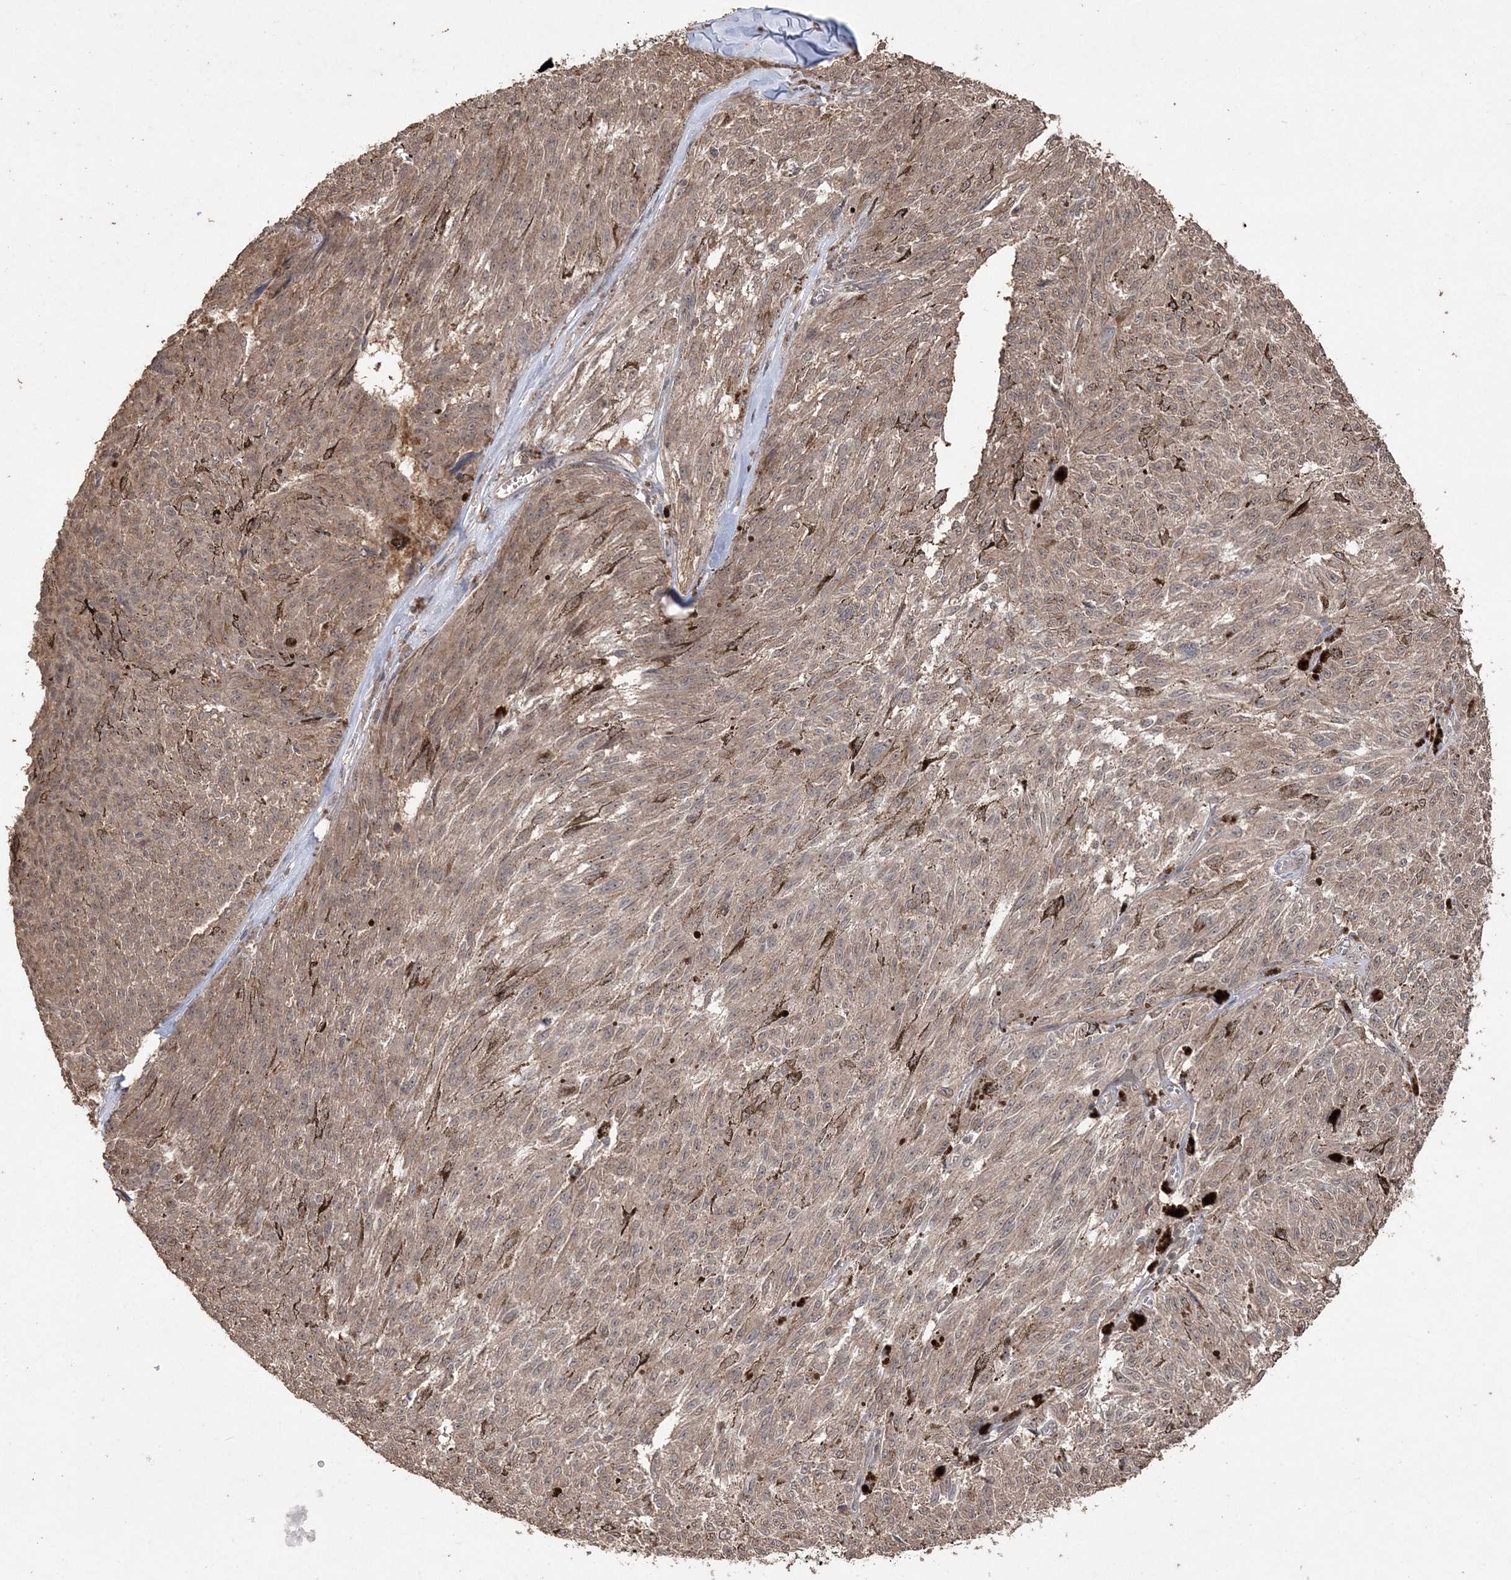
{"staining": {"intensity": "weak", "quantity": "25%-75%", "location": "cytoplasmic/membranous"}, "tissue": "melanoma", "cell_type": "Tumor cells", "image_type": "cancer", "snomed": [{"axis": "morphology", "description": "Malignant melanoma, NOS"}, {"axis": "topography", "description": "Skin"}], "caption": "Immunohistochemical staining of human malignant melanoma shows low levels of weak cytoplasmic/membranous protein staining in approximately 25%-75% of tumor cells.", "gene": "EHHADH", "patient": {"sex": "female", "age": 72}}